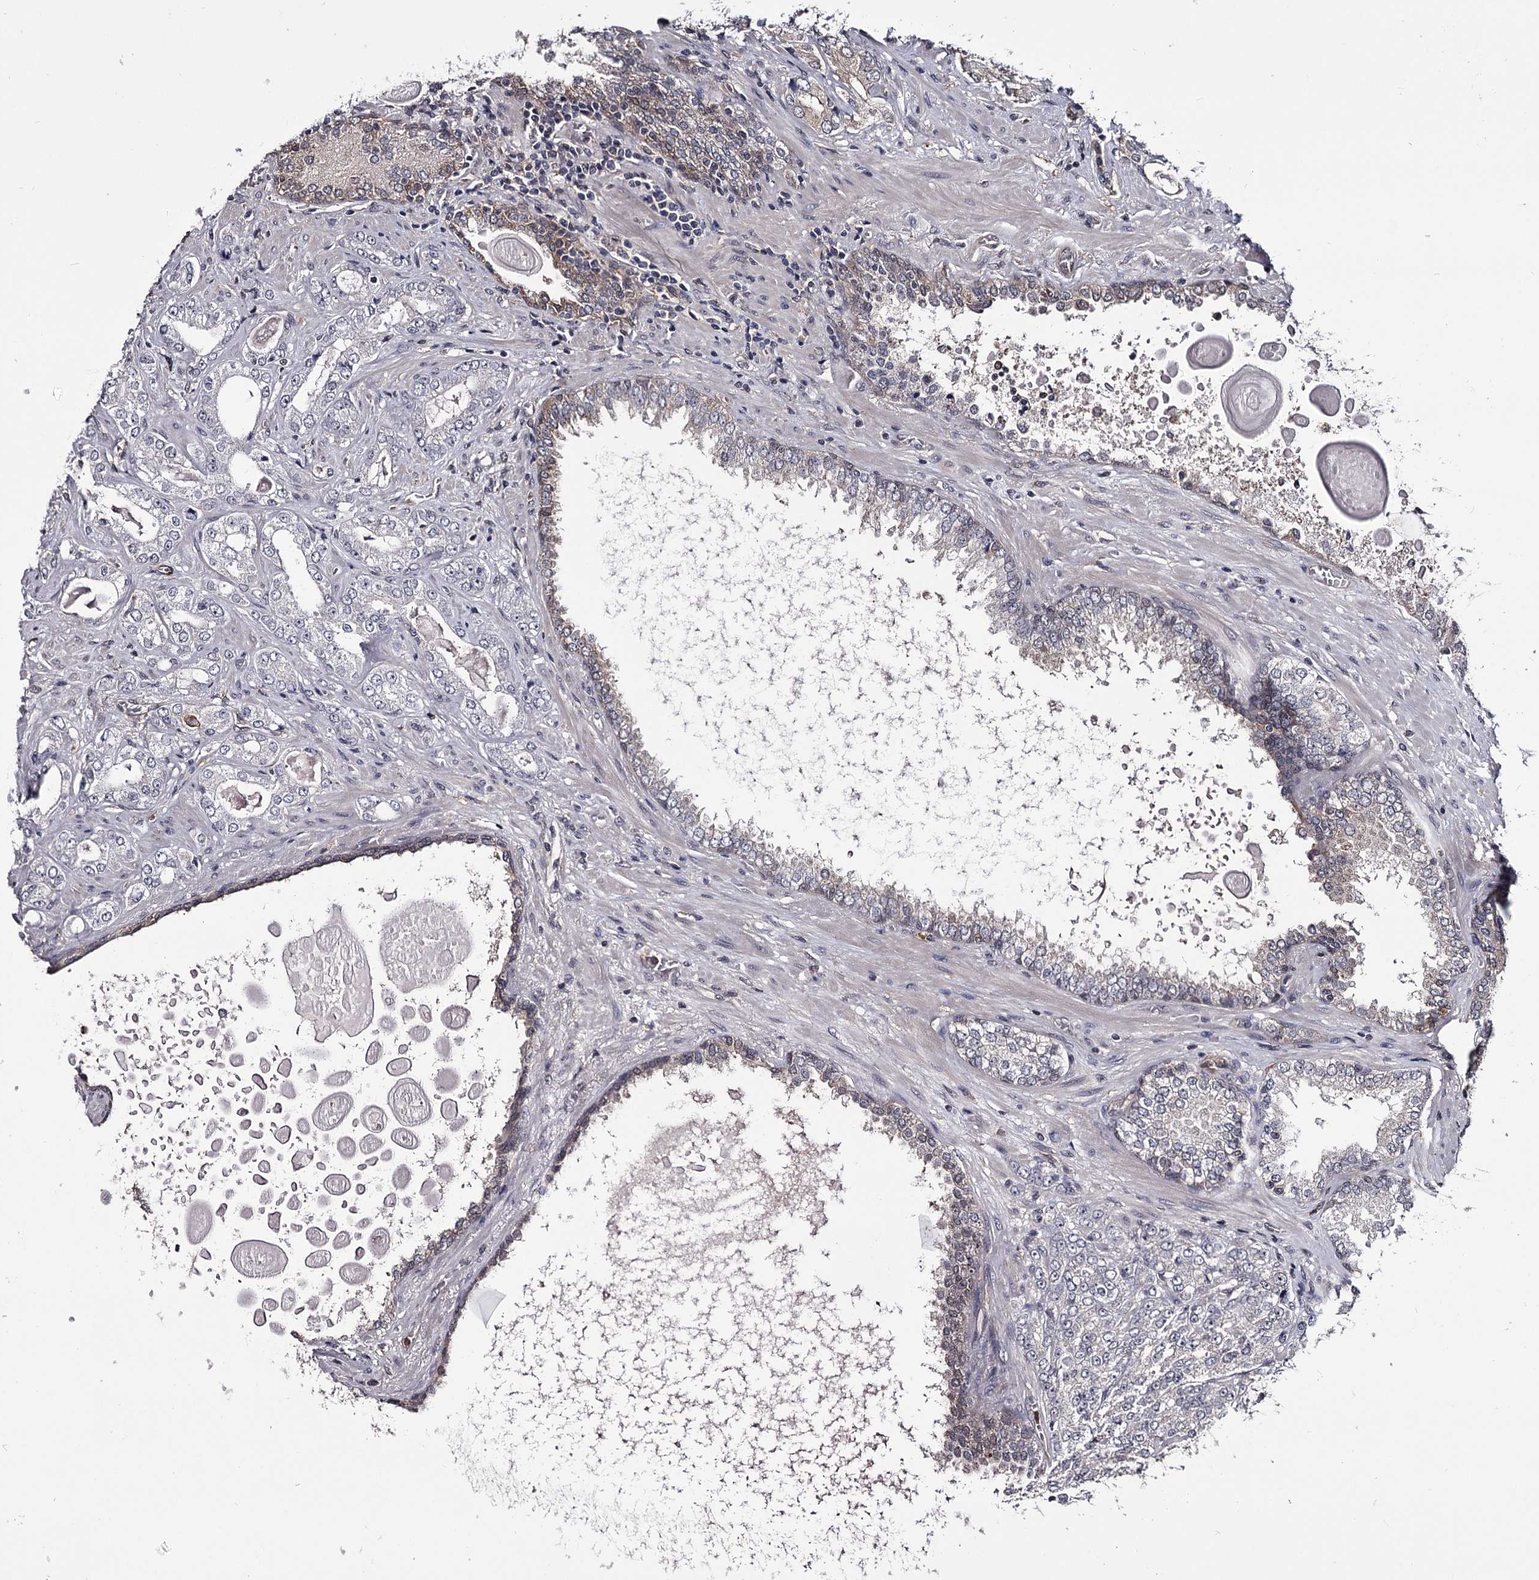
{"staining": {"intensity": "negative", "quantity": "none", "location": "none"}, "tissue": "prostate cancer", "cell_type": "Tumor cells", "image_type": "cancer", "snomed": [{"axis": "morphology", "description": "Normal tissue, NOS"}, {"axis": "morphology", "description": "Adenocarcinoma, High grade"}, {"axis": "topography", "description": "Prostate"}], "caption": "IHC histopathology image of neoplastic tissue: prostate high-grade adenocarcinoma stained with DAB (3,3'-diaminobenzidine) exhibits no significant protein staining in tumor cells.", "gene": "GSTO1", "patient": {"sex": "male", "age": 83}}